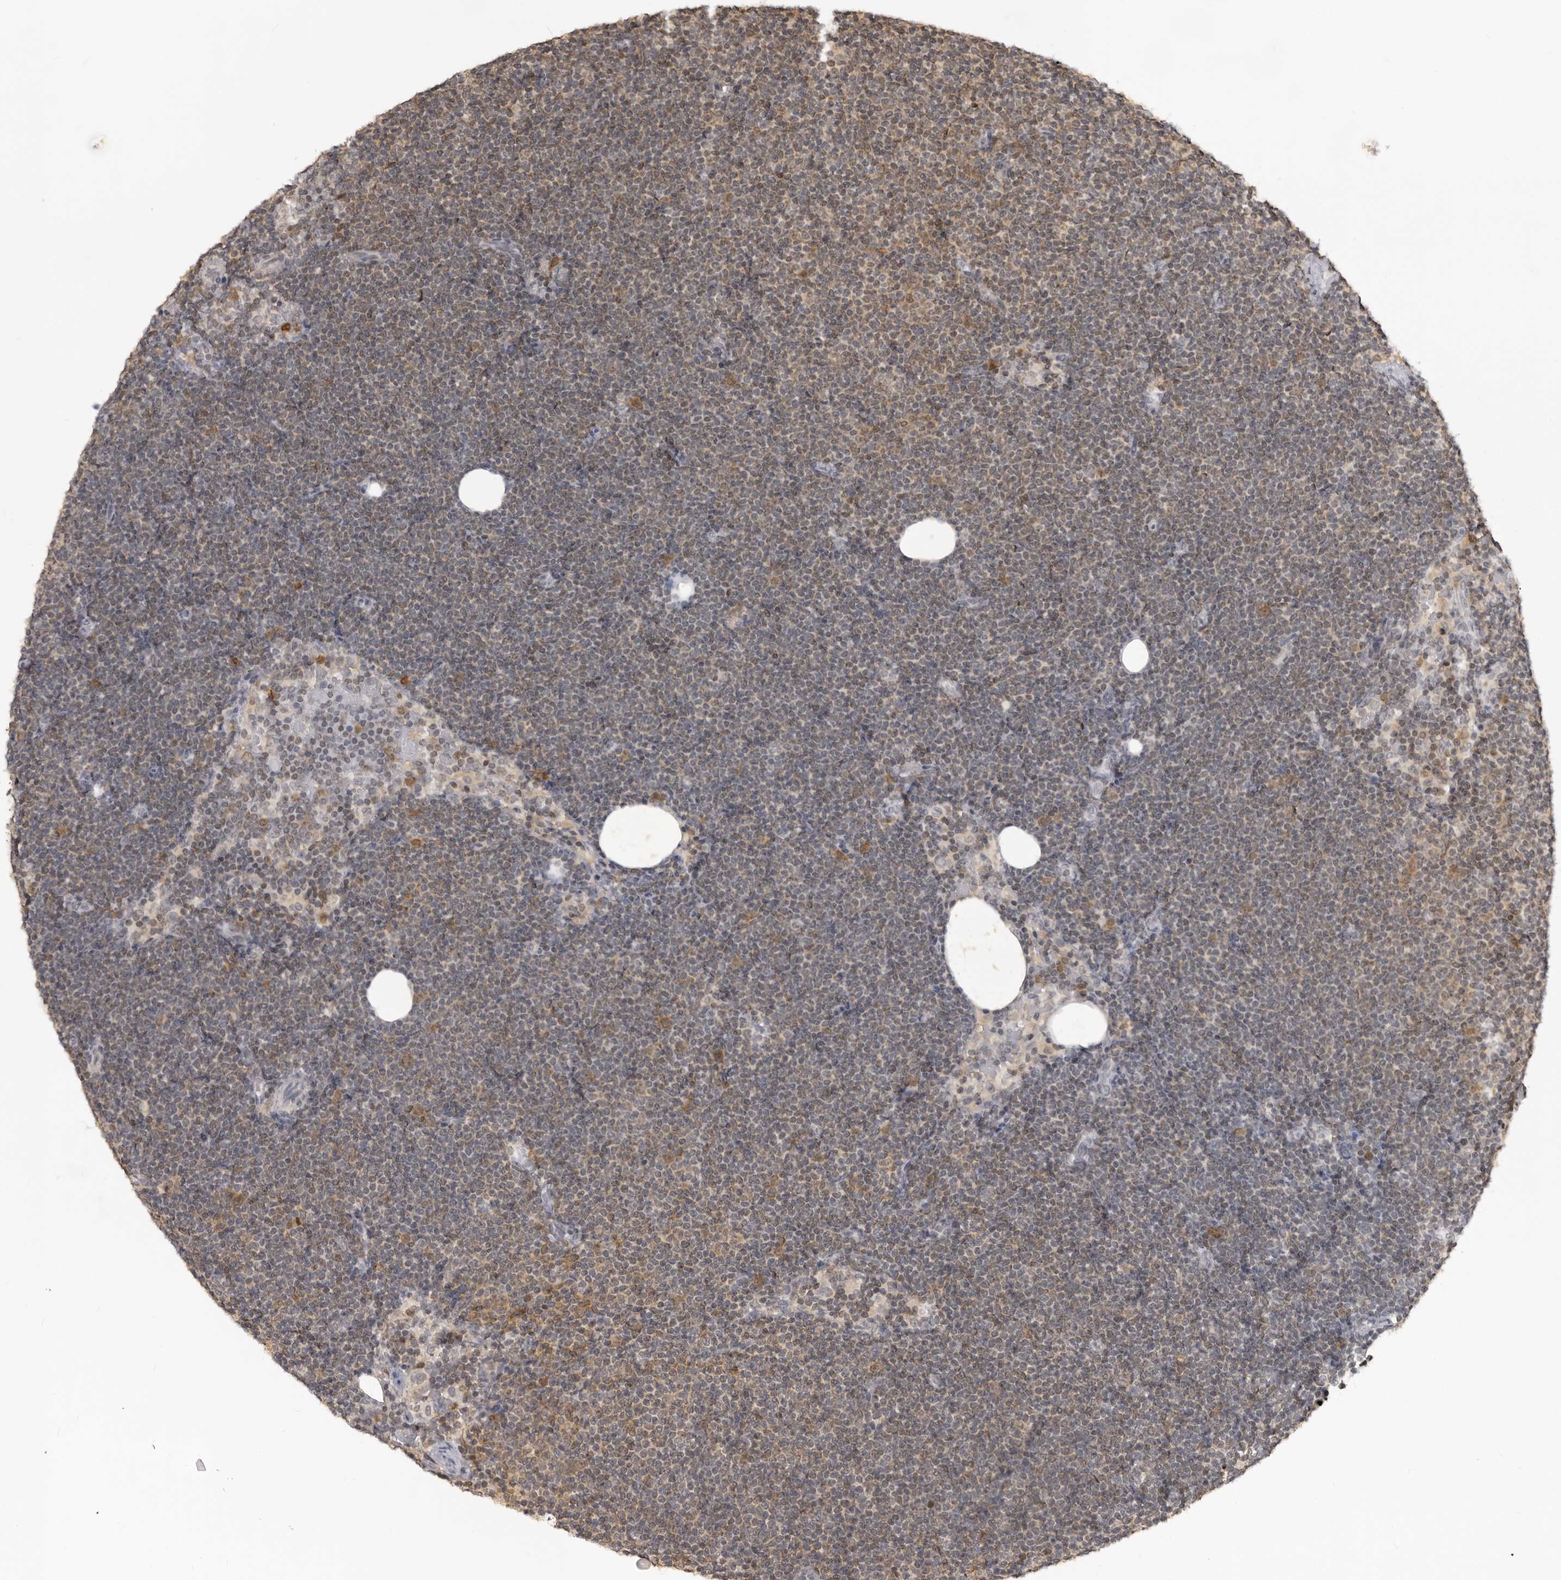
{"staining": {"intensity": "weak", "quantity": "25%-75%", "location": "cytoplasmic/membranous"}, "tissue": "lymphoma", "cell_type": "Tumor cells", "image_type": "cancer", "snomed": [{"axis": "morphology", "description": "Malignant lymphoma, non-Hodgkin's type, Low grade"}, {"axis": "topography", "description": "Lymph node"}], "caption": "Immunohistochemistry of low-grade malignant lymphoma, non-Hodgkin's type demonstrates low levels of weak cytoplasmic/membranous staining in about 25%-75% of tumor cells.", "gene": "PDCL3", "patient": {"sex": "female", "age": 53}}